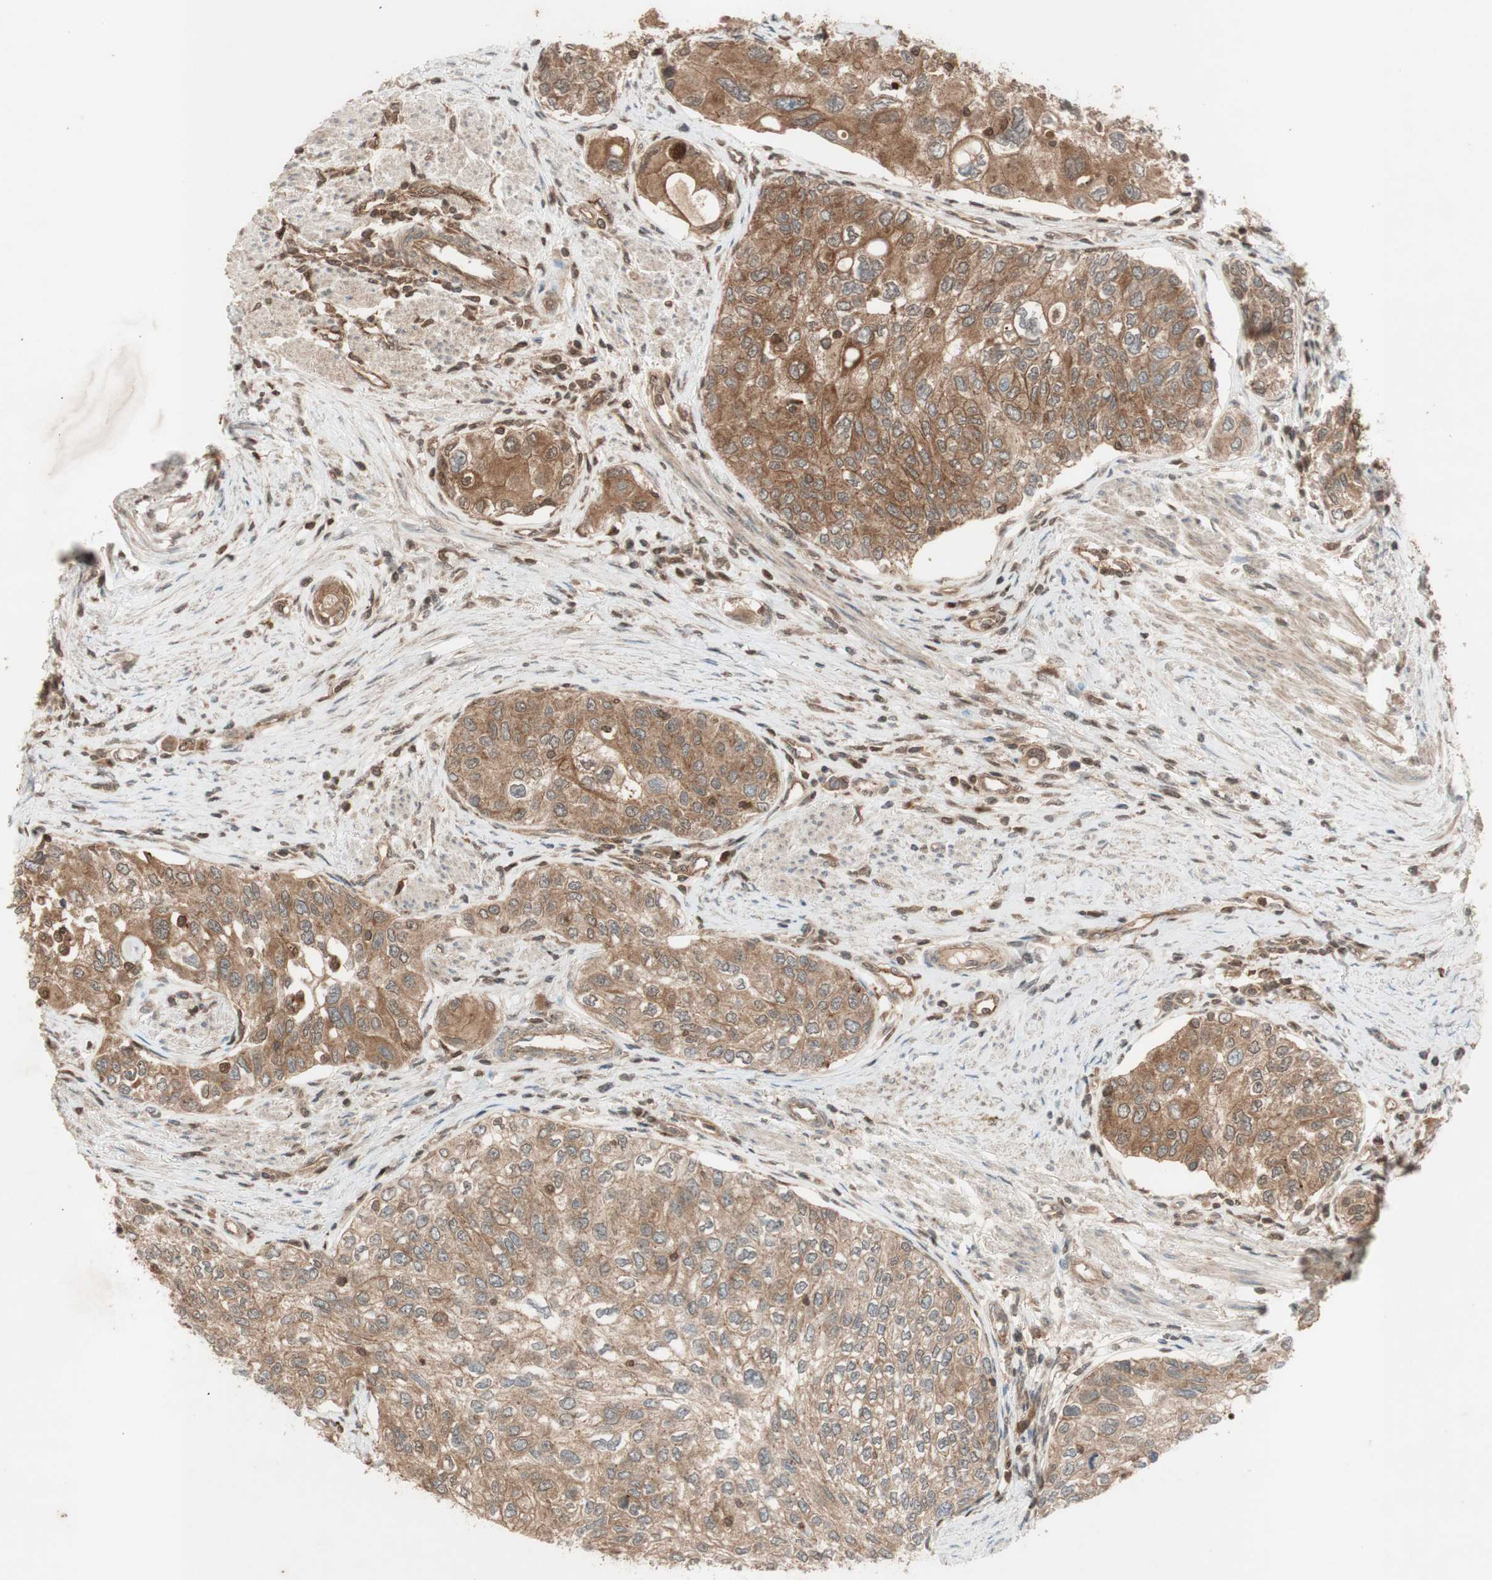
{"staining": {"intensity": "moderate", "quantity": ">75%", "location": "cytoplasmic/membranous"}, "tissue": "urothelial cancer", "cell_type": "Tumor cells", "image_type": "cancer", "snomed": [{"axis": "morphology", "description": "Urothelial carcinoma, High grade"}, {"axis": "topography", "description": "Urinary bladder"}], "caption": "A histopathology image of urothelial cancer stained for a protein demonstrates moderate cytoplasmic/membranous brown staining in tumor cells. The protein is shown in brown color, while the nuclei are stained blue.", "gene": "EPHA8", "patient": {"sex": "female", "age": 56}}